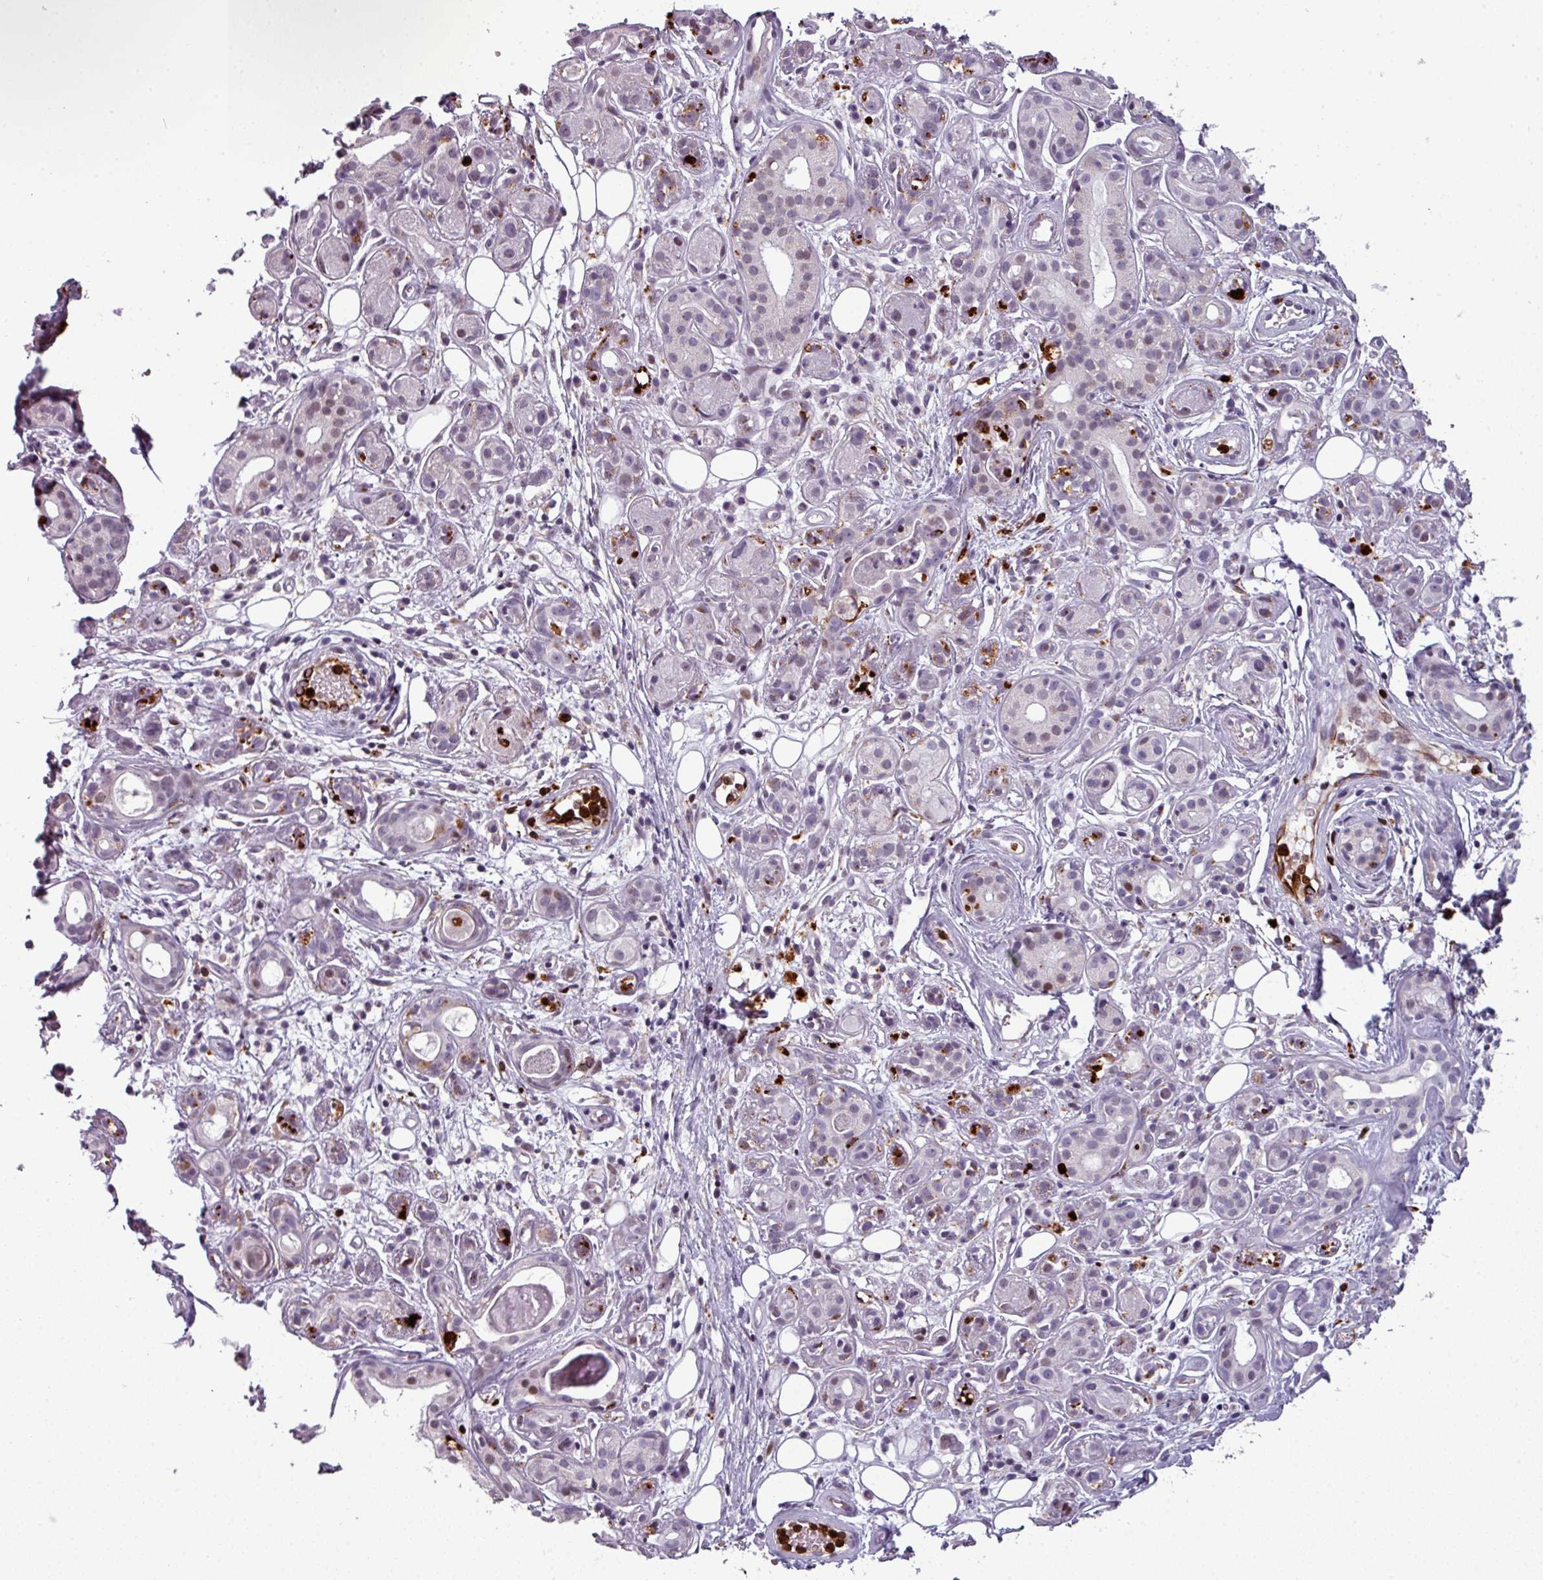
{"staining": {"intensity": "moderate", "quantity": "<25%", "location": "nuclear"}, "tissue": "salivary gland", "cell_type": "Glandular cells", "image_type": "normal", "snomed": [{"axis": "morphology", "description": "Normal tissue, NOS"}, {"axis": "topography", "description": "Salivary gland"}], "caption": "Glandular cells reveal low levels of moderate nuclear staining in about <25% of cells in benign salivary gland. The staining was performed using DAB, with brown indicating positive protein expression. Nuclei are stained blue with hematoxylin.", "gene": "TMEFF1", "patient": {"sex": "male", "age": 54}}